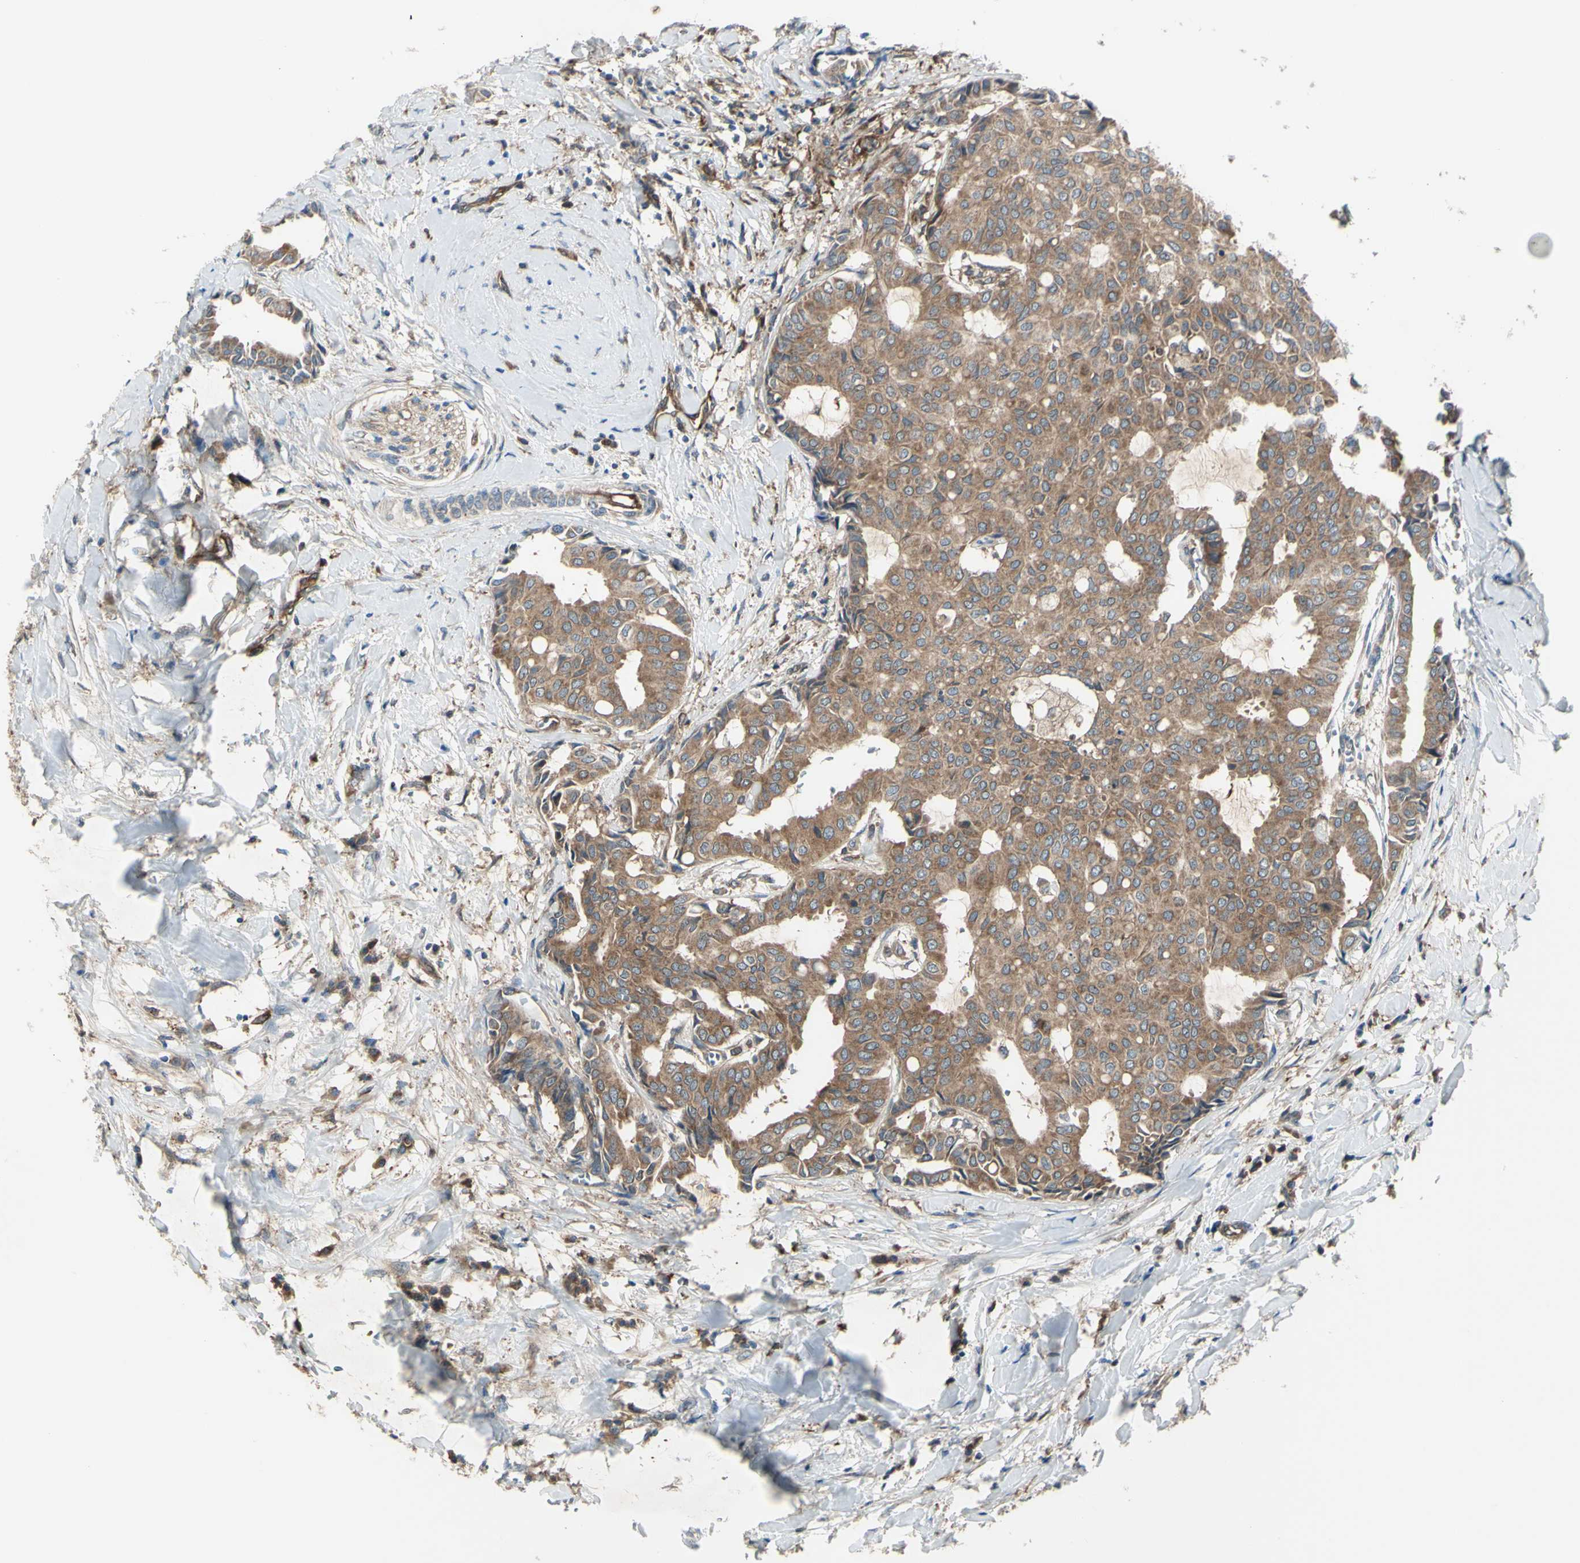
{"staining": {"intensity": "moderate", "quantity": ">75%", "location": "cytoplasmic/membranous"}, "tissue": "head and neck cancer", "cell_type": "Tumor cells", "image_type": "cancer", "snomed": [{"axis": "morphology", "description": "Adenocarcinoma, NOS"}, {"axis": "topography", "description": "Salivary gland"}, {"axis": "topography", "description": "Head-Neck"}], "caption": "Immunohistochemistry of human head and neck cancer displays medium levels of moderate cytoplasmic/membranous expression in approximately >75% of tumor cells. Immunohistochemistry stains the protein in brown and the nuclei are stained blue.", "gene": "IGSF9B", "patient": {"sex": "female", "age": 59}}